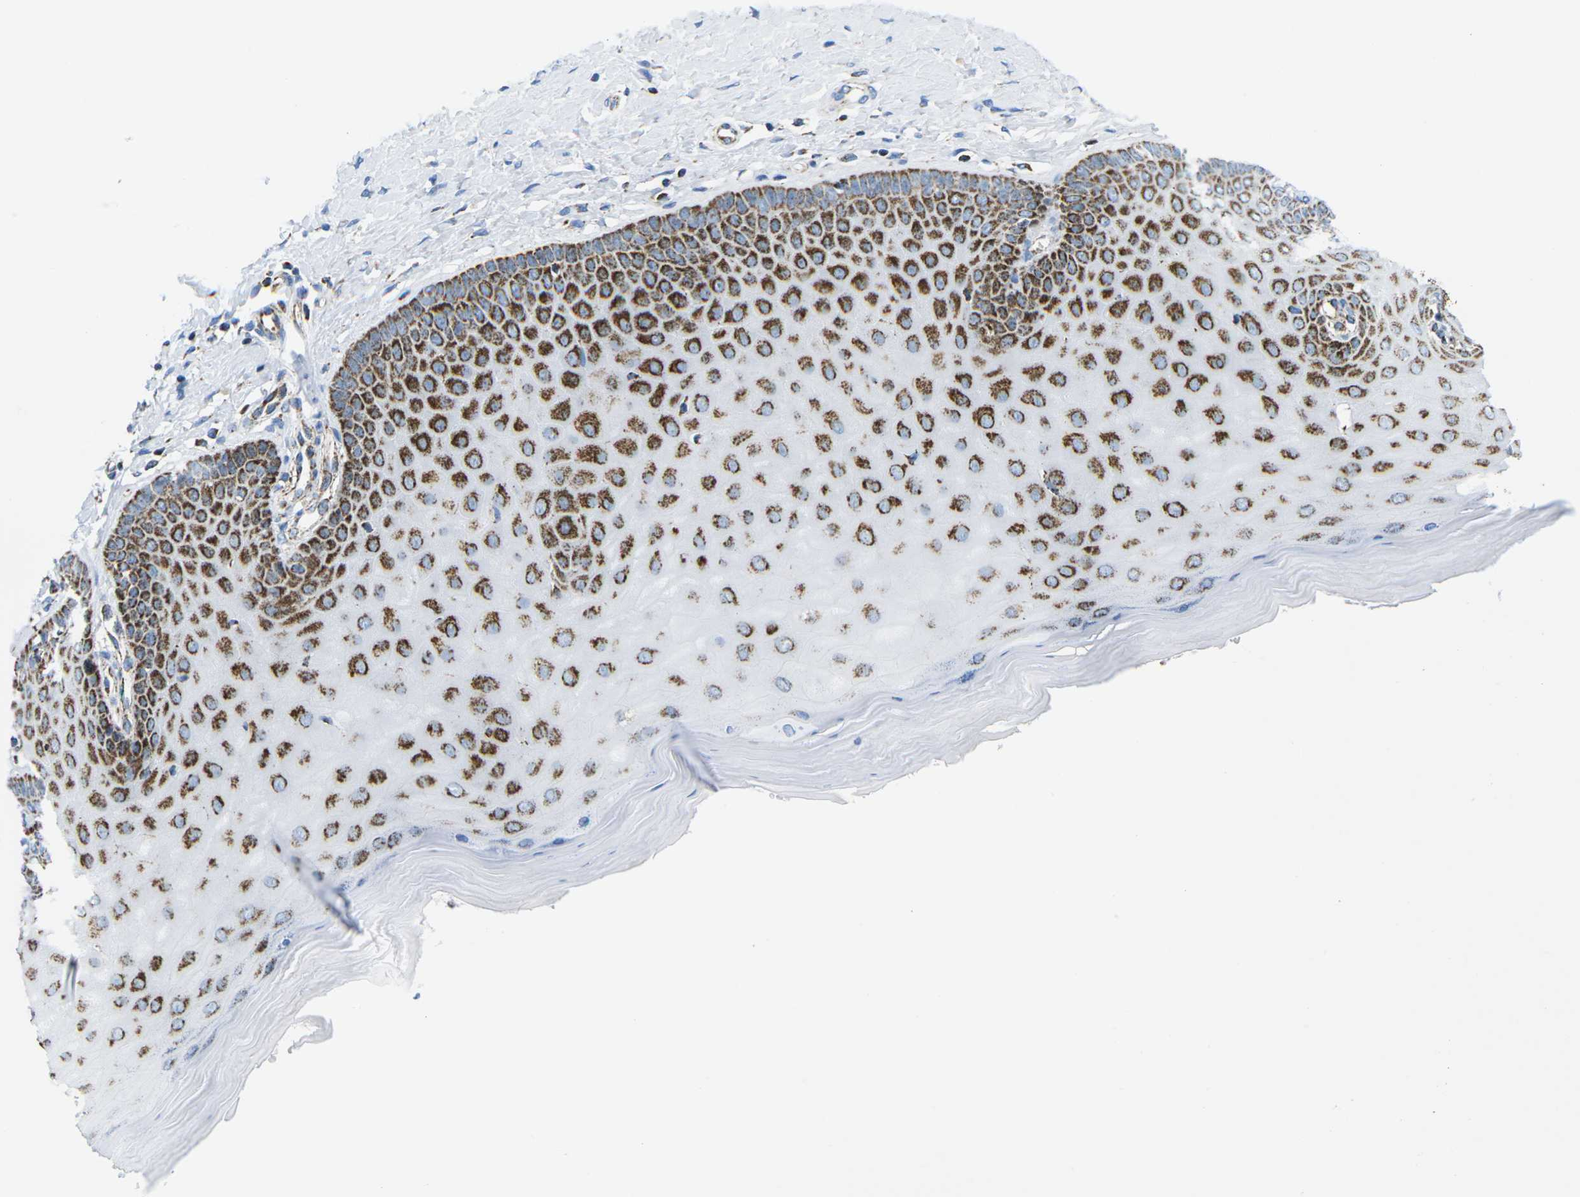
{"staining": {"intensity": "strong", "quantity": ">75%", "location": "cytoplasmic/membranous"}, "tissue": "cervix", "cell_type": "Glandular cells", "image_type": "normal", "snomed": [{"axis": "morphology", "description": "Normal tissue, NOS"}, {"axis": "topography", "description": "Cervix"}], "caption": "Cervix stained with immunohistochemistry demonstrates strong cytoplasmic/membranous positivity in approximately >75% of glandular cells.", "gene": "COX6C", "patient": {"sex": "female", "age": 55}}